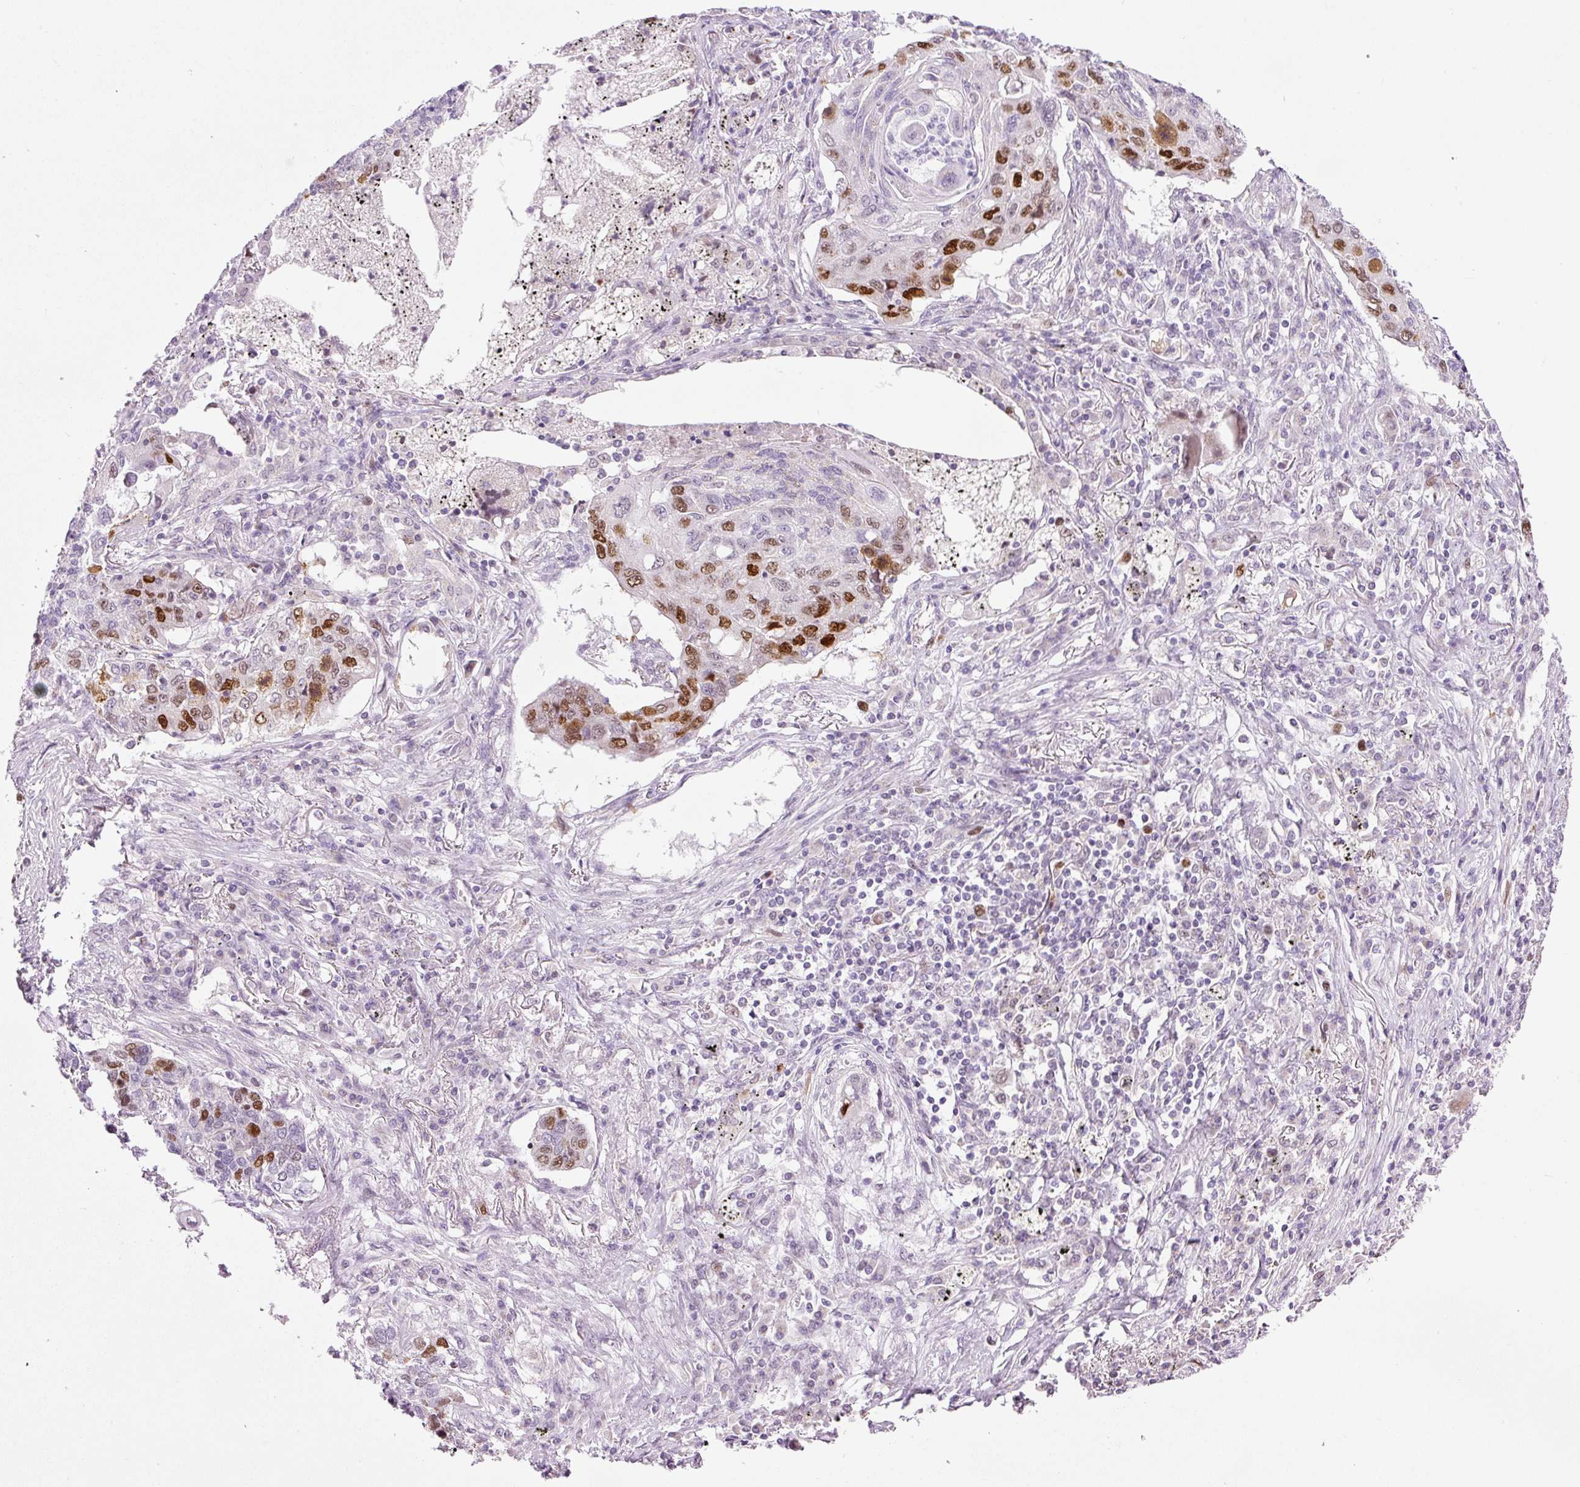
{"staining": {"intensity": "moderate", "quantity": "25%-75%", "location": "nuclear"}, "tissue": "lung cancer", "cell_type": "Tumor cells", "image_type": "cancer", "snomed": [{"axis": "morphology", "description": "Squamous cell carcinoma, NOS"}, {"axis": "topography", "description": "Lung"}], "caption": "This image reveals IHC staining of lung cancer, with medium moderate nuclear expression in approximately 25%-75% of tumor cells.", "gene": "KPNA2", "patient": {"sex": "female", "age": 63}}